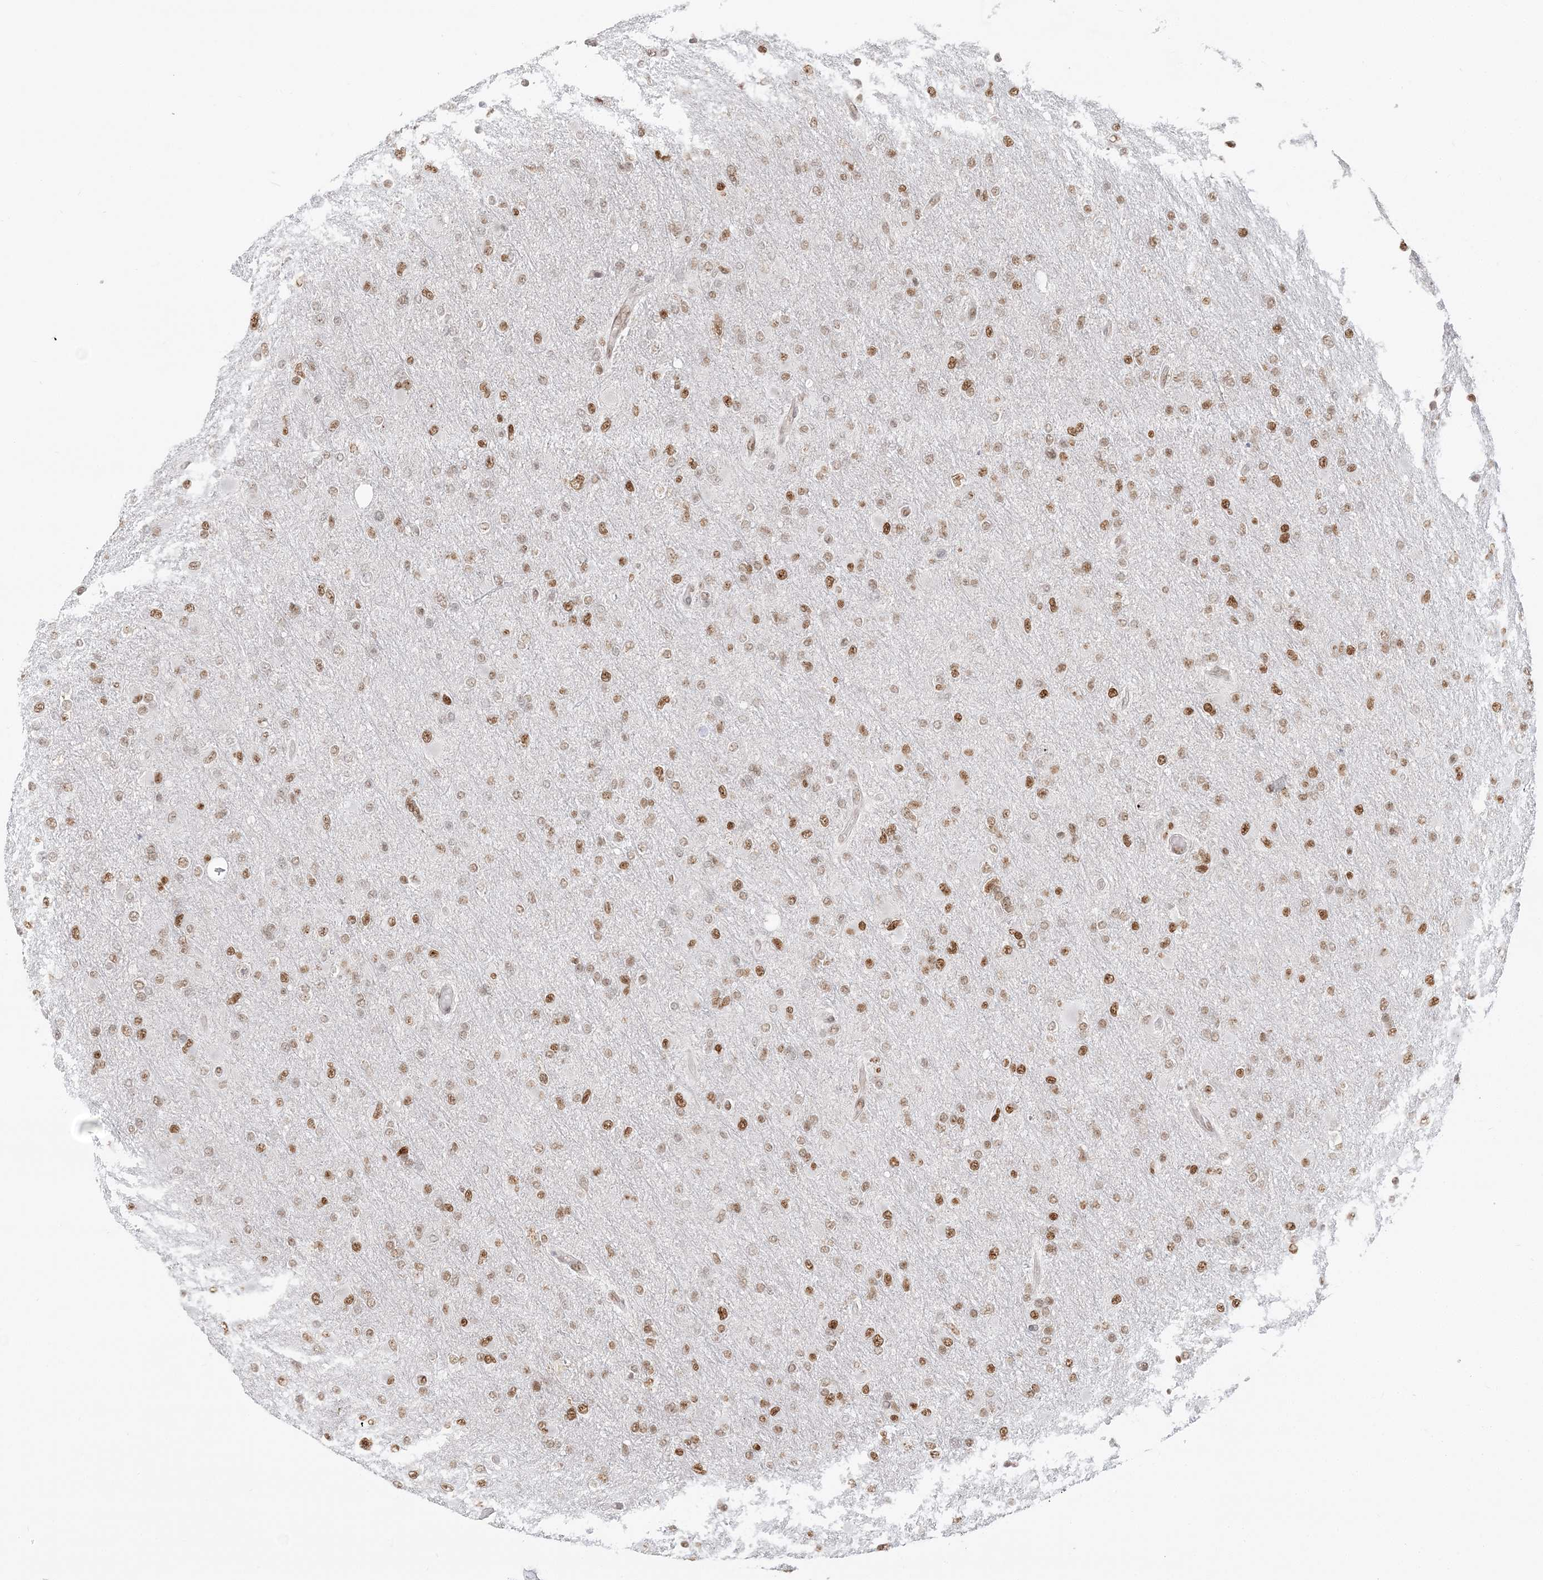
{"staining": {"intensity": "moderate", "quantity": ">75%", "location": "nuclear"}, "tissue": "glioma", "cell_type": "Tumor cells", "image_type": "cancer", "snomed": [{"axis": "morphology", "description": "Glioma, malignant, High grade"}, {"axis": "topography", "description": "Cerebral cortex"}], "caption": "Tumor cells demonstrate medium levels of moderate nuclear positivity in approximately >75% of cells in glioma. (DAB (3,3'-diaminobenzidine) = brown stain, brightfield microscopy at high magnification).", "gene": "SUMO2", "patient": {"sex": "female", "age": 36}}